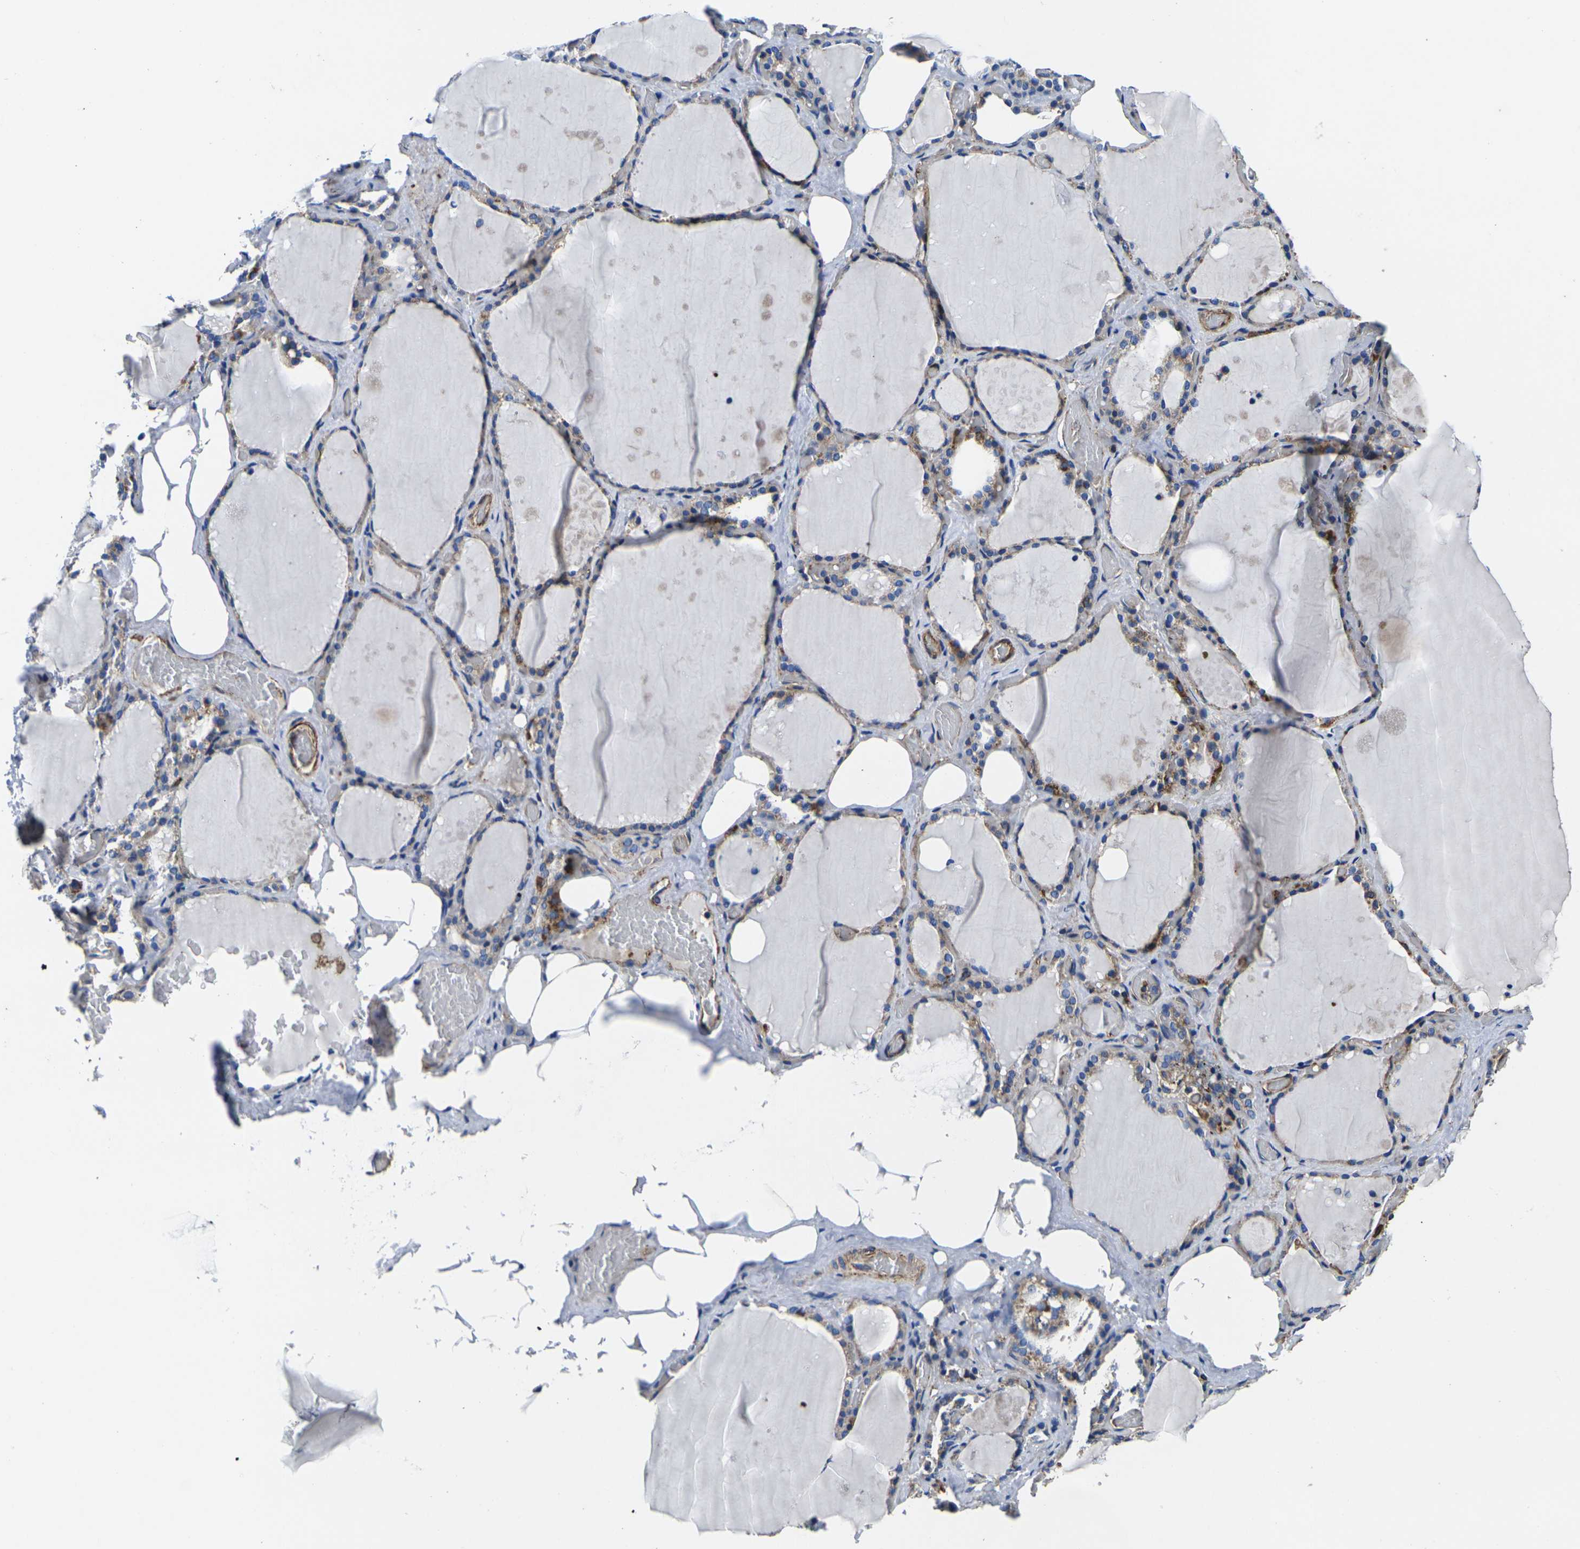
{"staining": {"intensity": "moderate", "quantity": ">75%", "location": "cytoplasmic/membranous"}, "tissue": "thyroid gland", "cell_type": "Glandular cells", "image_type": "normal", "snomed": [{"axis": "morphology", "description": "Normal tissue, NOS"}, {"axis": "topography", "description": "Thyroid gland"}], "caption": "A brown stain labels moderate cytoplasmic/membranous expression of a protein in glandular cells of benign thyroid gland. (DAB IHC with brightfield microscopy, high magnification).", "gene": "GPR4", "patient": {"sex": "male", "age": 61}}